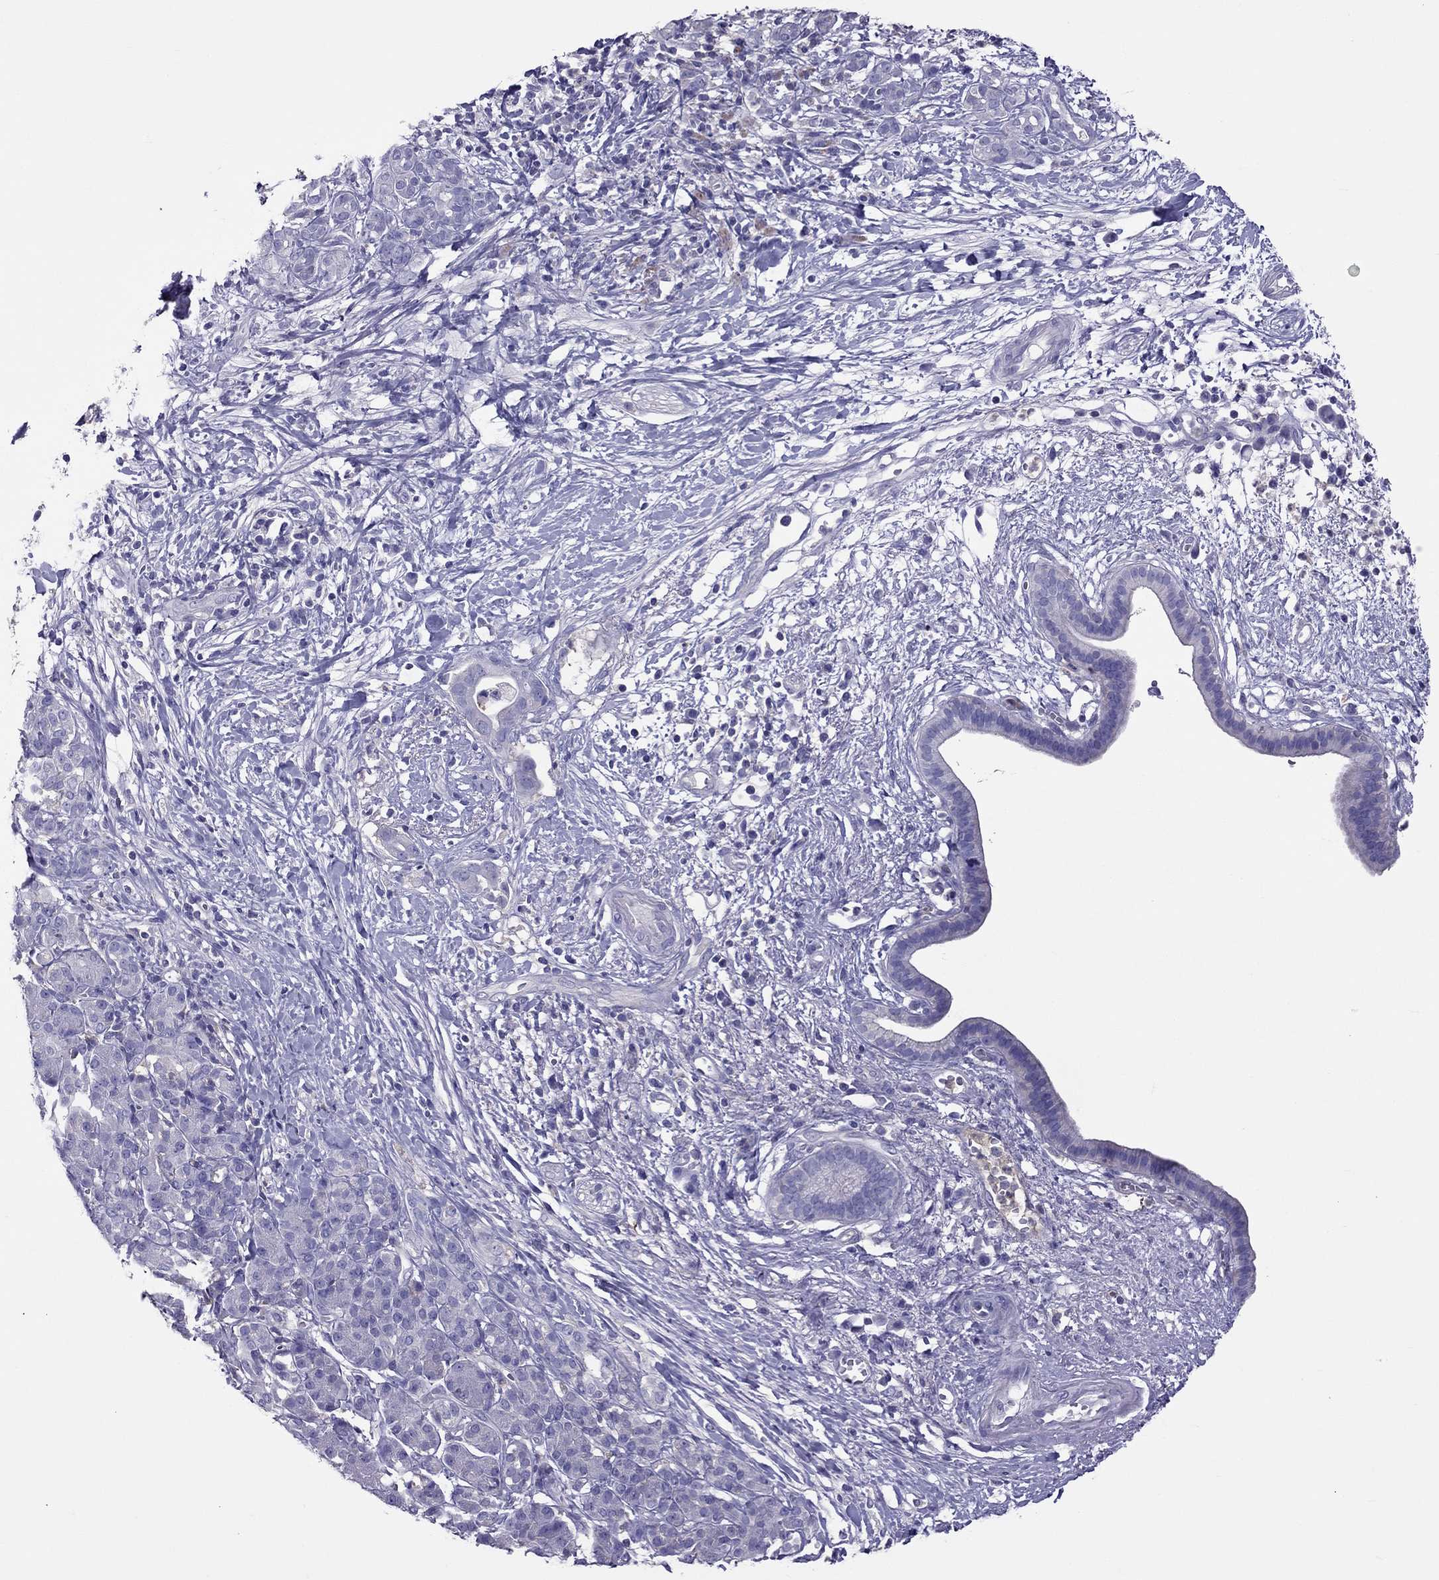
{"staining": {"intensity": "negative", "quantity": "none", "location": "none"}, "tissue": "pancreatic cancer", "cell_type": "Tumor cells", "image_type": "cancer", "snomed": [{"axis": "morphology", "description": "Adenocarcinoma, NOS"}, {"axis": "topography", "description": "Pancreas"}], "caption": "The photomicrograph exhibits no significant expression in tumor cells of pancreatic adenocarcinoma.", "gene": "TEX22", "patient": {"sex": "male", "age": 61}}